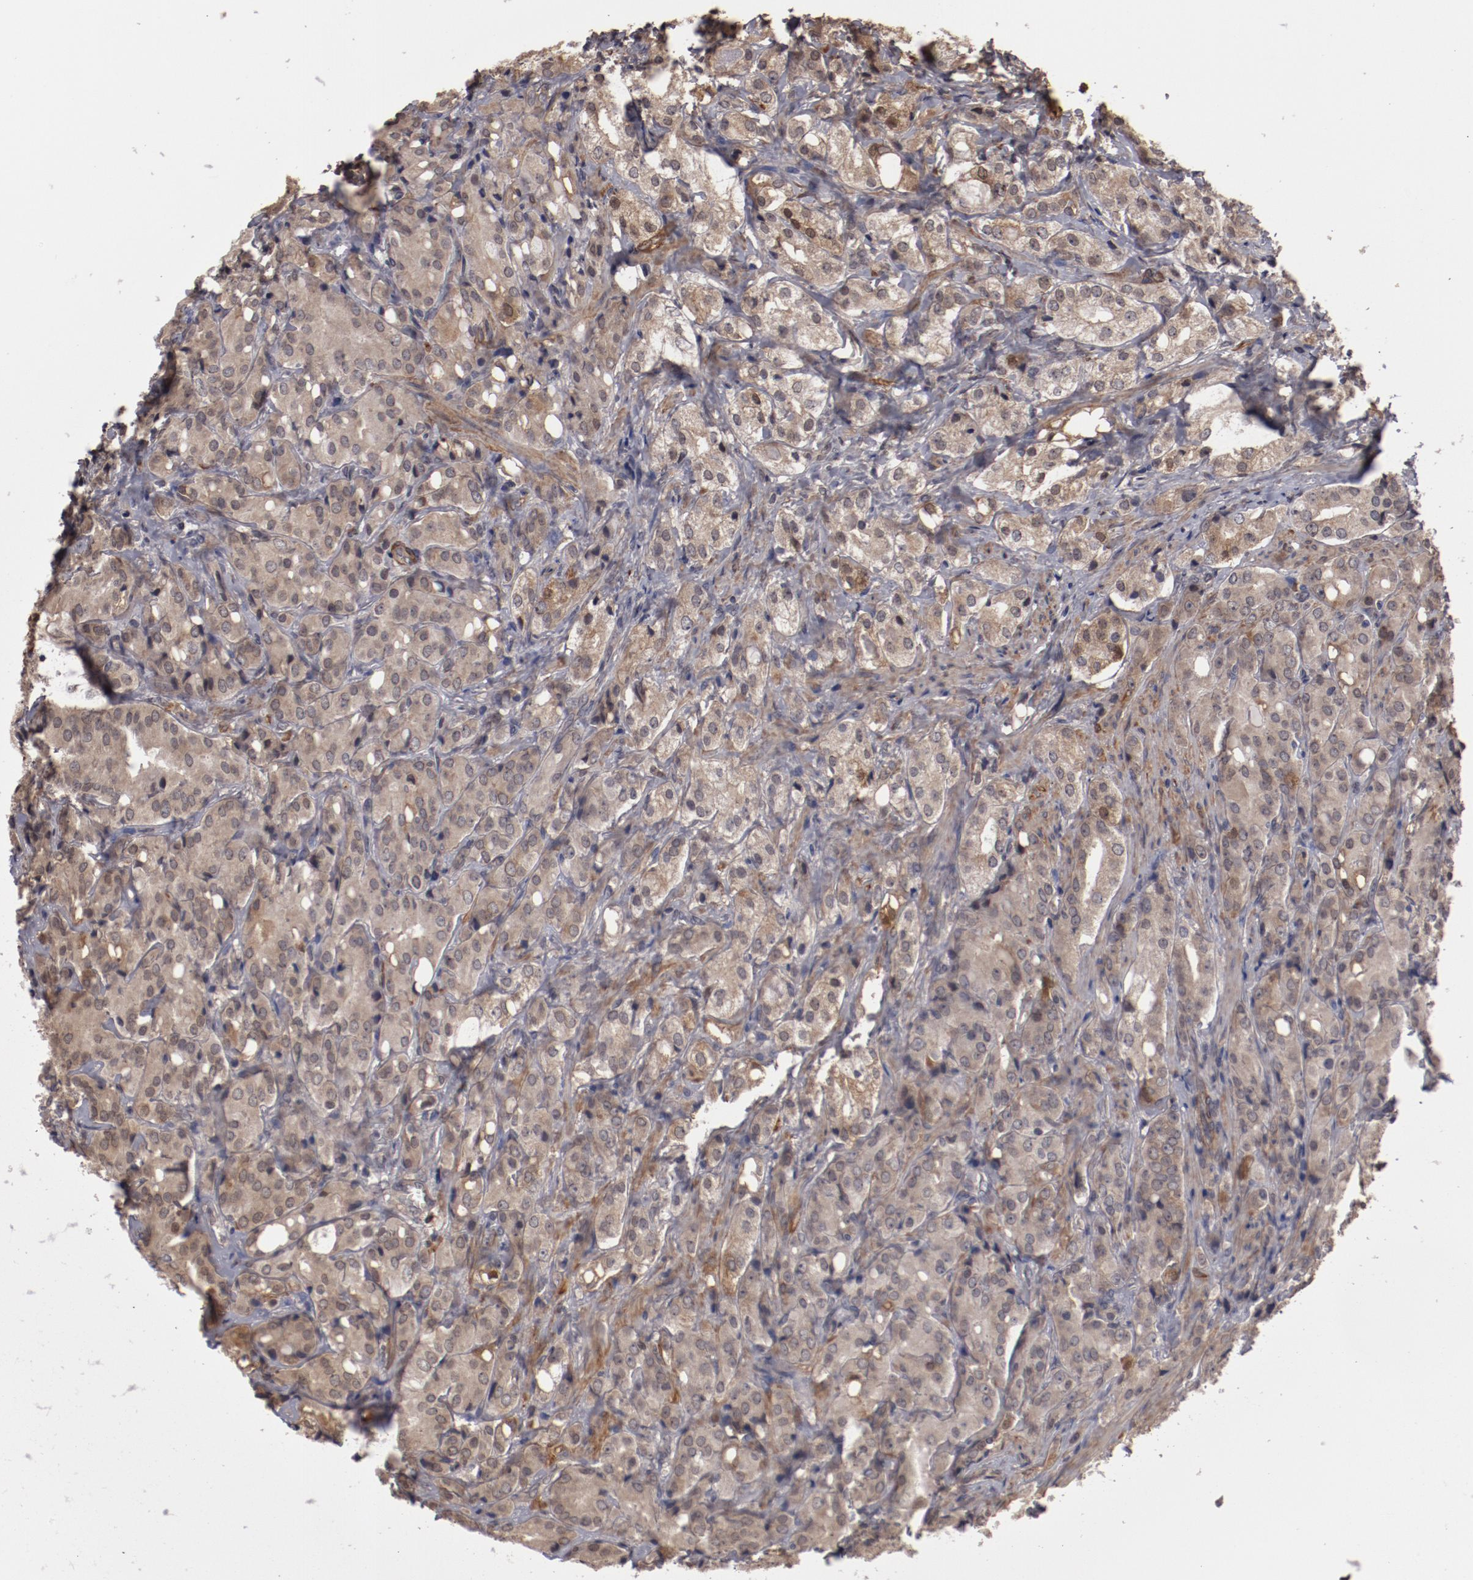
{"staining": {"intensity": "weak", "quantity": ">75%", "location": "cytoplasmic/membranous,nuclear"}, "tissue": "prostate cancer", "cell_type": "Tumor cells", "image_type": "cancer", "snomed": [{"axis": "morphology", "description": "Adenocarcinoma, High grade"}, {"axis": "topography", "description": "Prostate"}], "caption": "Protein staining of prostate adenocarcinoma (high-grade) tissue reveals weak cytoplasmic/membranous and nuclear staining in approximately >75% of tumor cells.", "gene": "SERPINA7", "patient": {"sex": "male", "age": 68}}